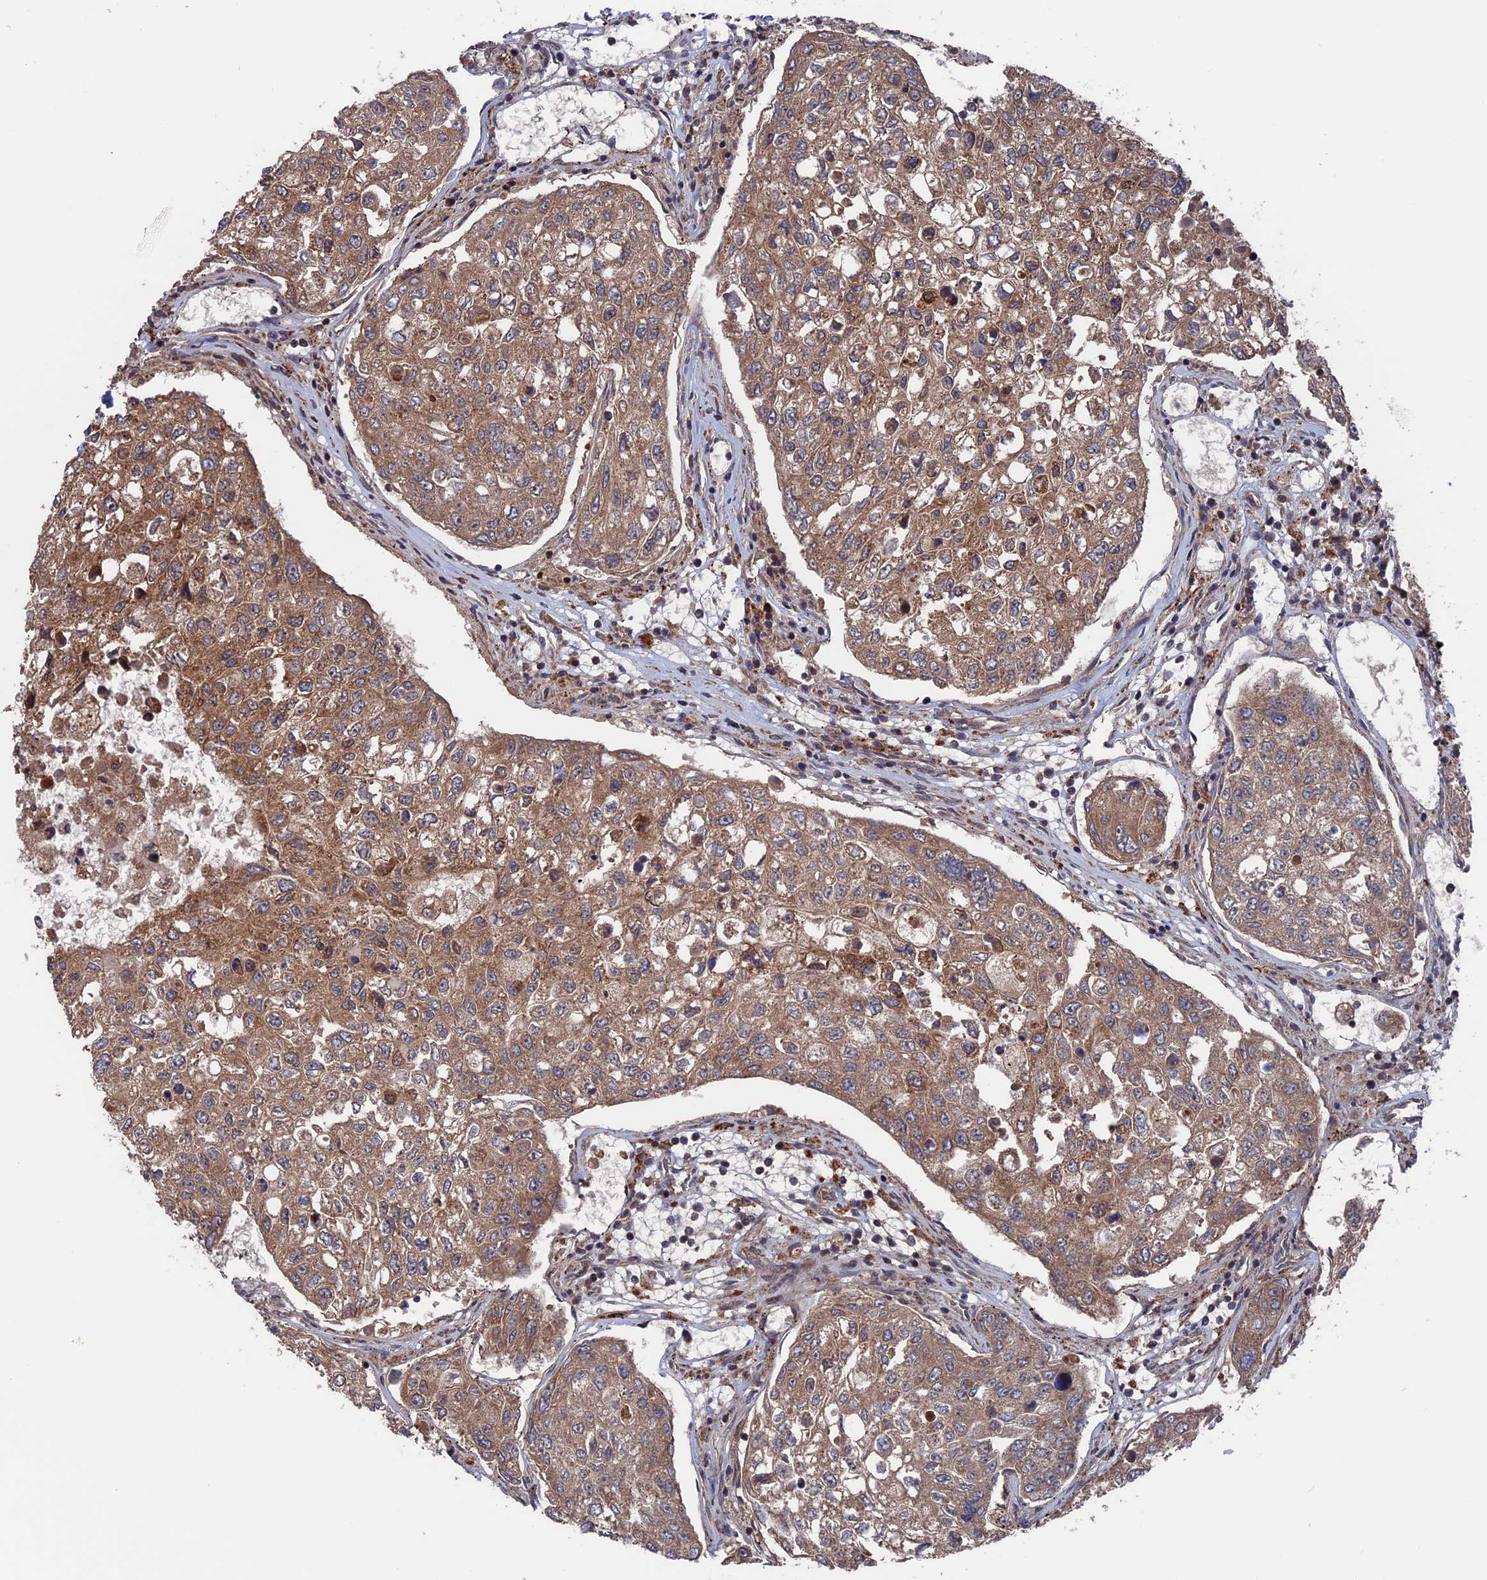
{"staining": {"intensity": "moderate", "quantity": ">75%", "location": "cytoplasmic/membranous"}, "tissue": "urothelial cancer", "cell_type": "Tumor cells", "image_type": "cancer", "snomed": [{"axis": "morphology", "description": "Urothelial carcinoma, High grade"}, {"axis": "topography", "description": "Lymph node"}, {"axis": "topography", "description": "Urinary bladder"}], "caption": "An image of human urothelial carcinoma (high-grade) stained for a protein reveals moderate cytoplasmic/membranous brown staining in tumor cells.", "gene": "PLA2G15", "patient": {"sex": "male", "age": 51}}